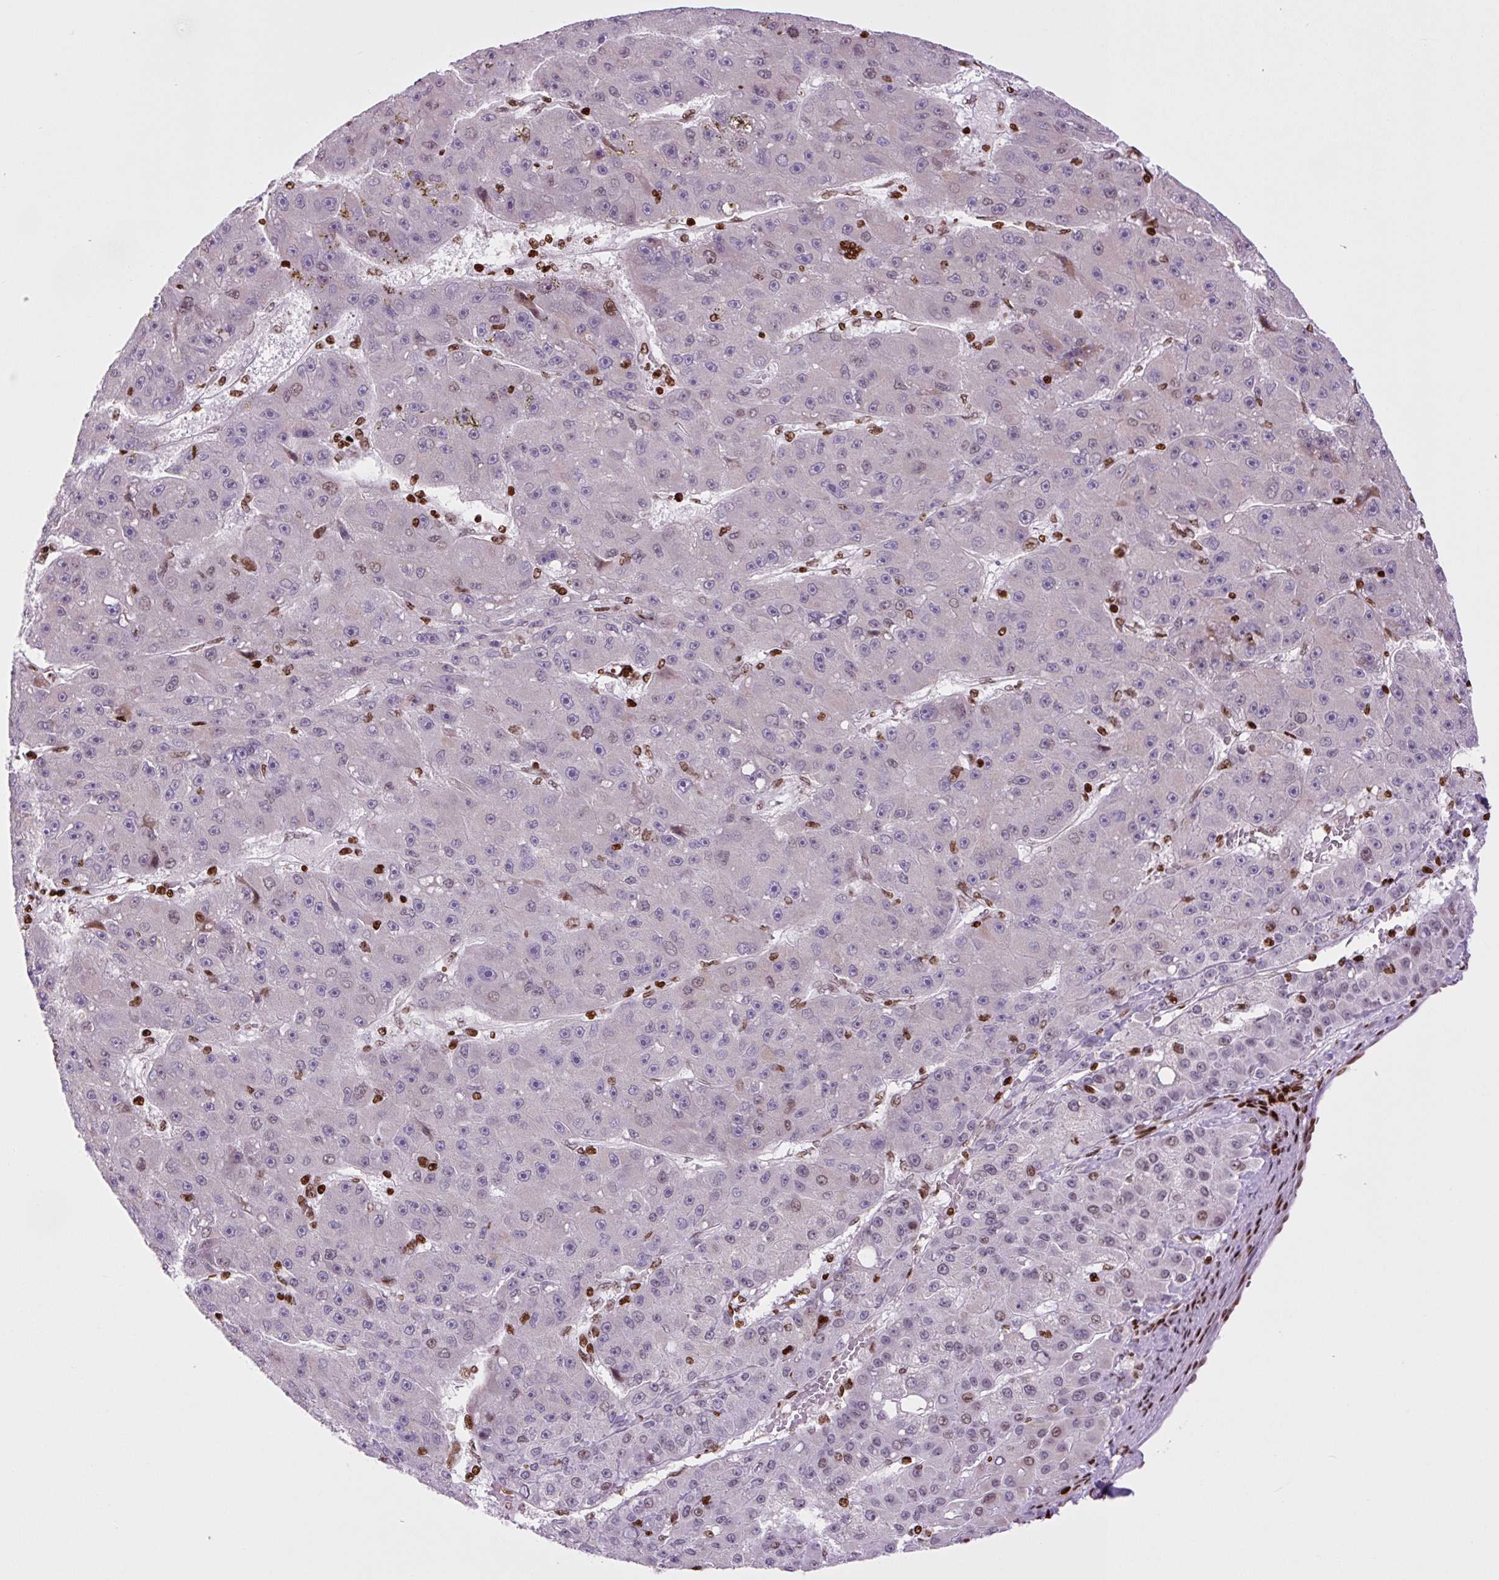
{"staining": {"intensity": "negative", "quantity": "none", "location": "none"}, "tissue": "liver cancer", "cell_type": "Tumor cells", "image_type": "cancer", "snomed": [{"axis": "morphology", "description": "Carcinoma, Hepatocellular, NOS"}, {"axis": "topography", "description": "Liver"}], "caption": "The IHC micrograph has no significant staining in tumor cells of liver cancer tissue. Nuclei are stained in blue.", "gene": "H1-3", "patient": {"sex": "male", "age": 67}}